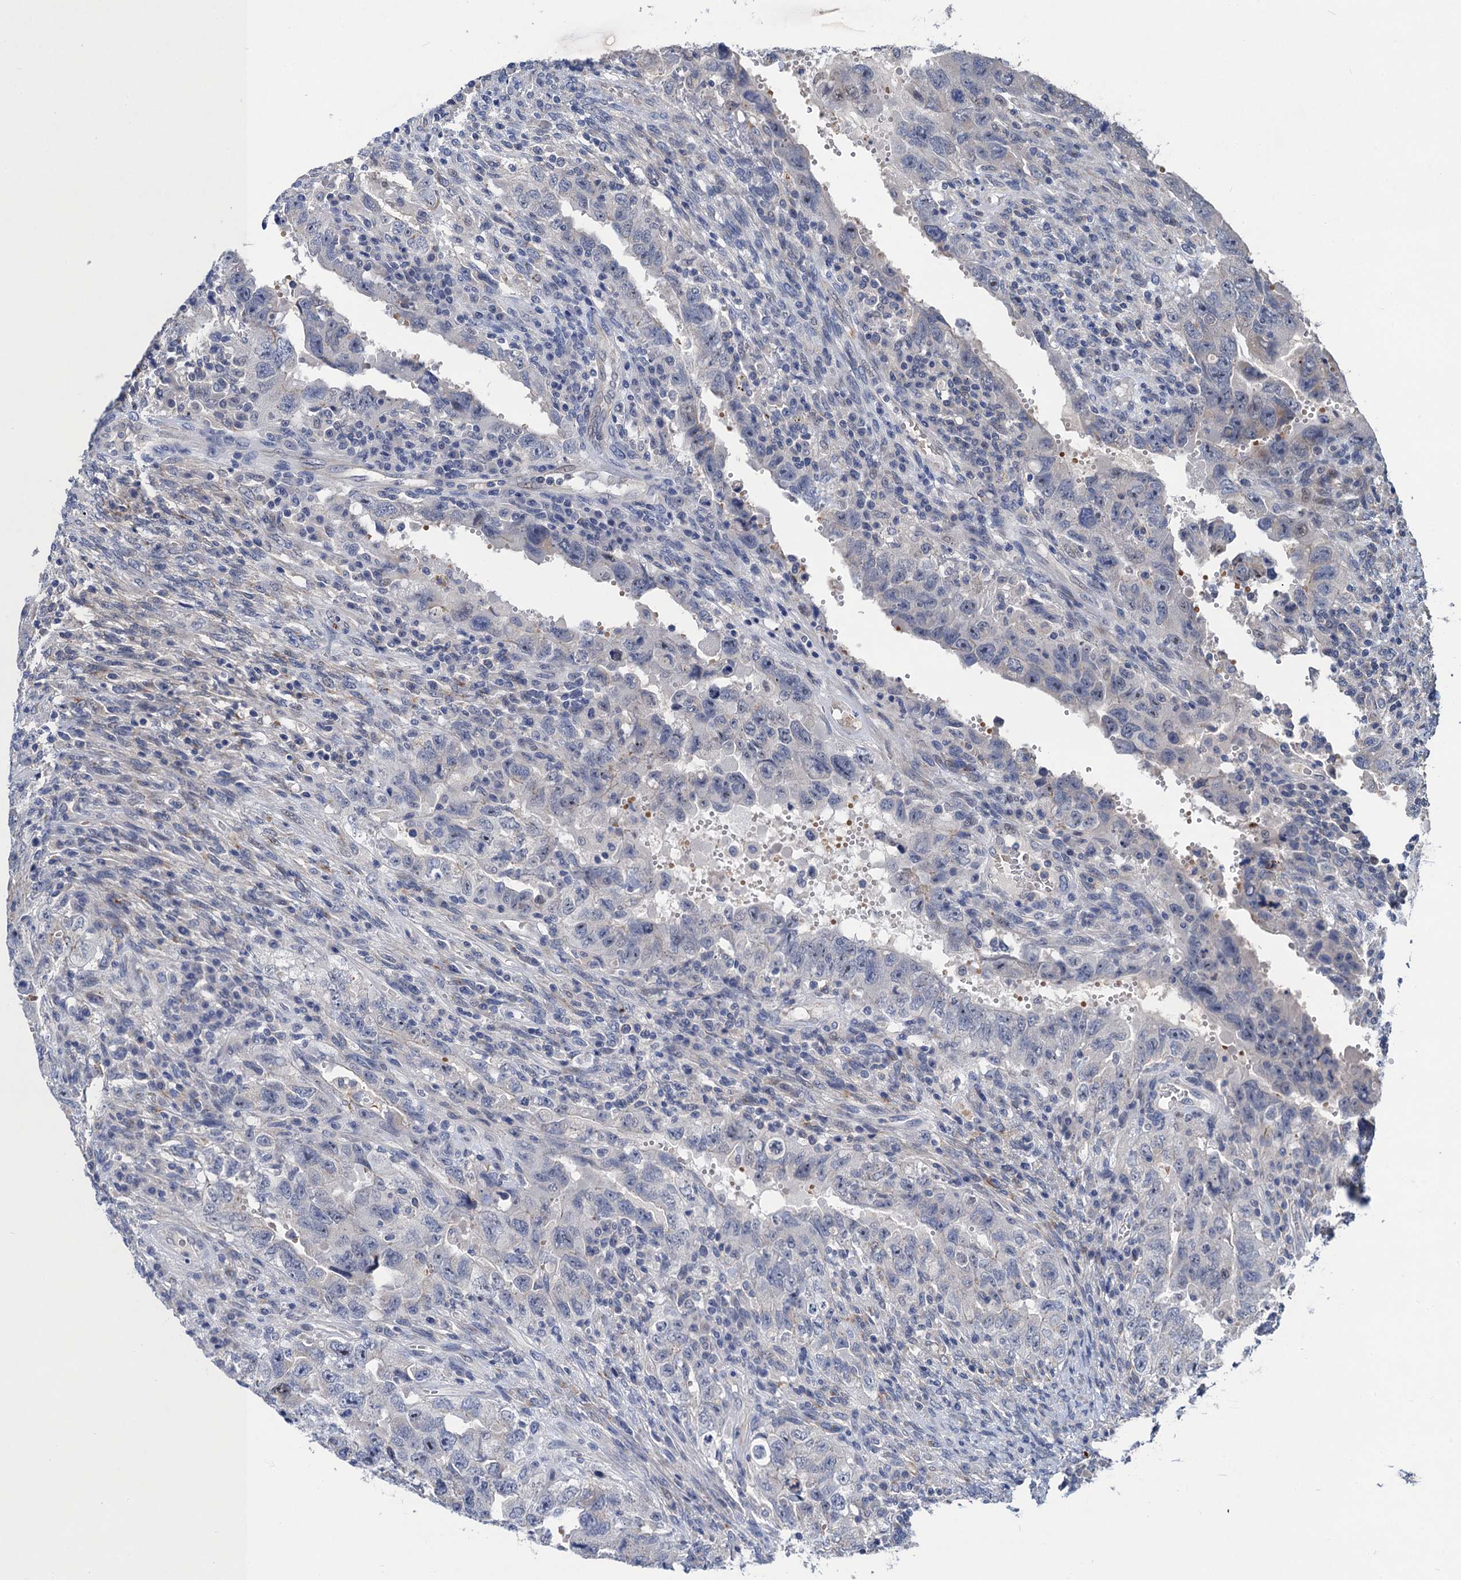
{"staining": {"intensity": "negative", "quantity": "none", "location": "none"}, "tissue": "testis cancer", "cell_type": "Tumor cells", "image_type": "cancer", "snomed": [{"axis": "morphology", "description": "Carcinoma, Embryonal, NOS"}, {"axis": "topography", "description": "Testis"}], "caption": "Immunohistochemistry histopathology image of human embryonal carcinoma (testis) stained for a protein (brown), which exhibits no staining in tumor cells.", "gene": "TRAF7", "patient": {"sex": "male", "age": 26}}